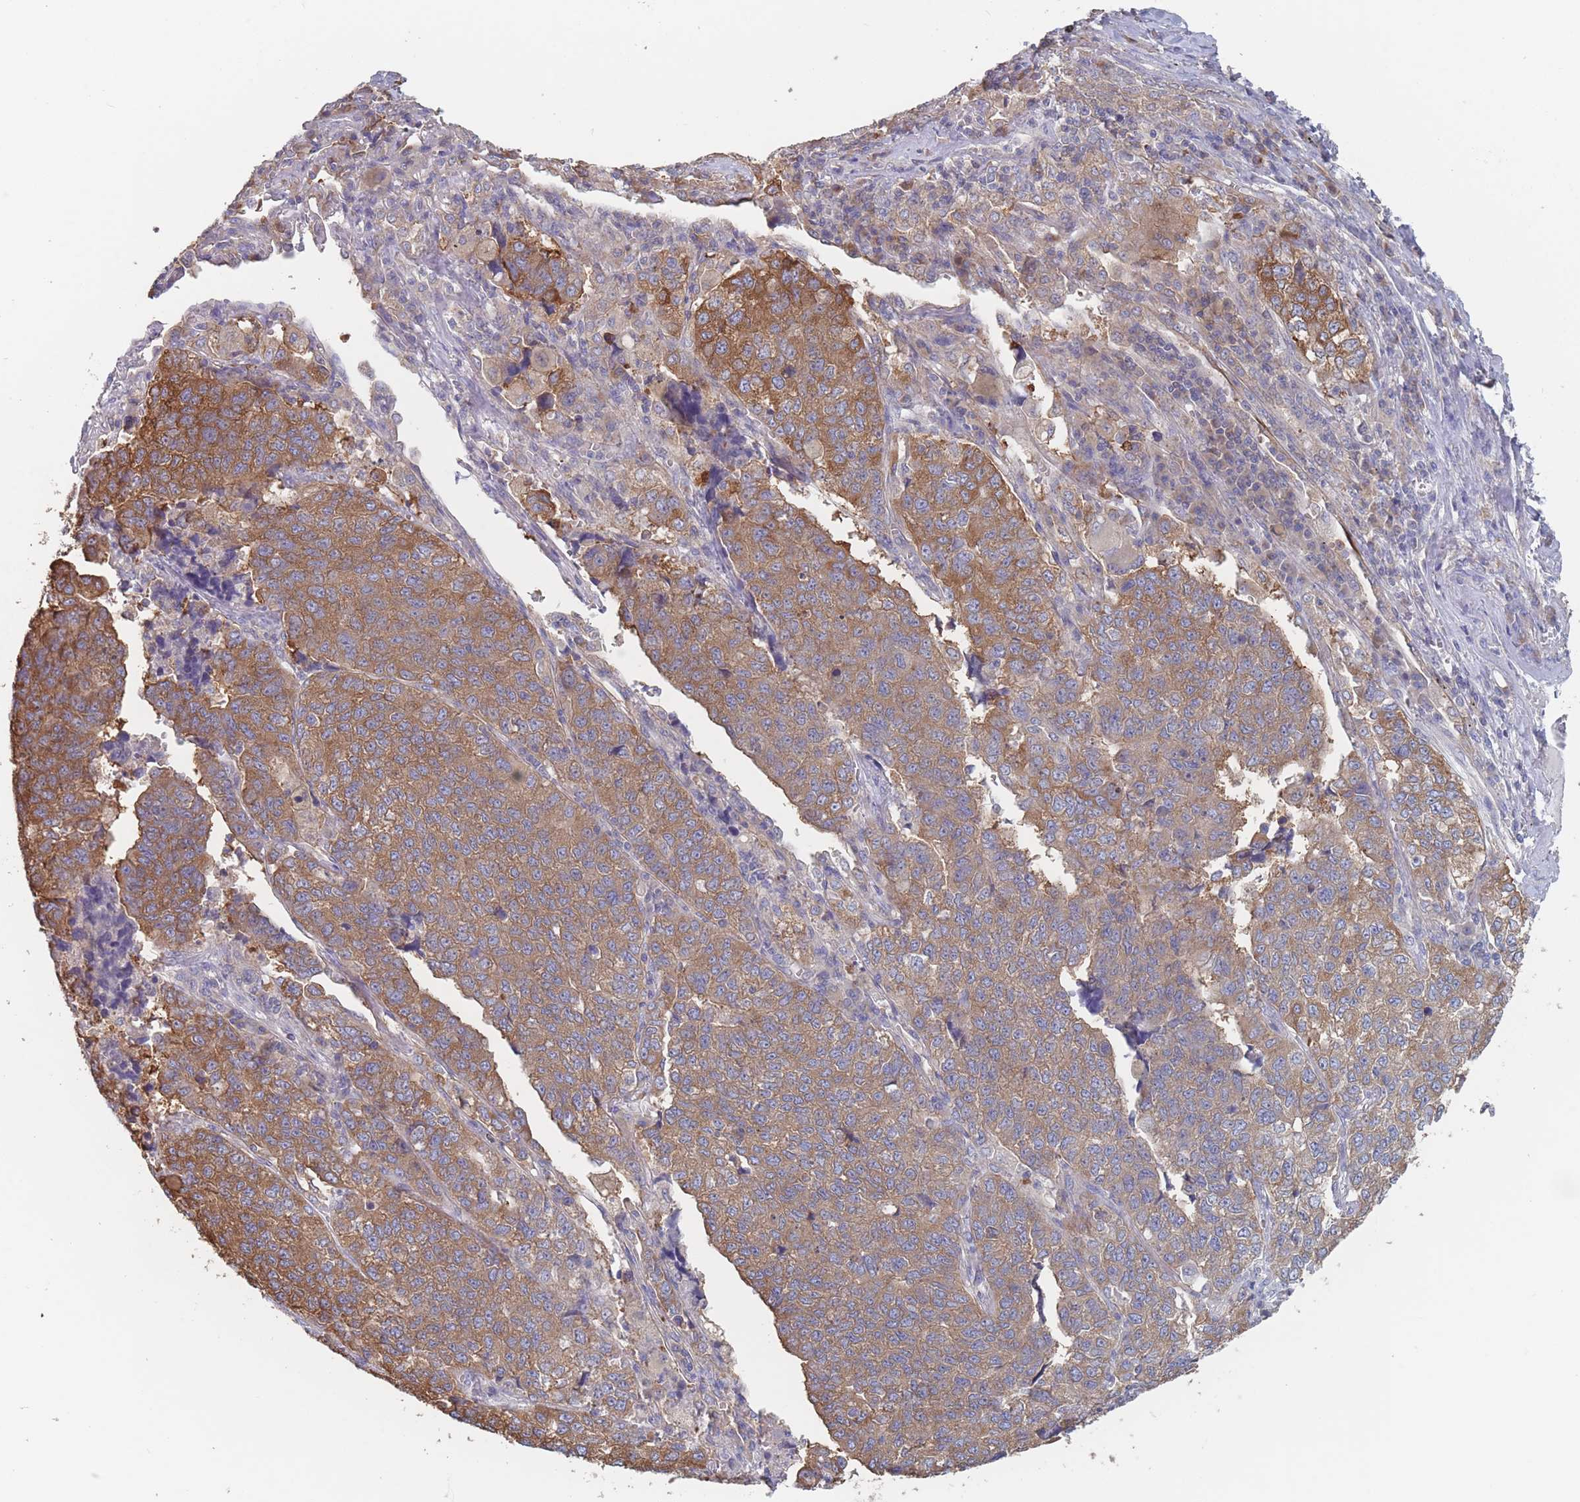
{"staining": {"intensity": "strong", "quantity": ">75%", "location": "cytoplasmic/membranous"}, "tissue": "lung cancer", "cell_type": "Tumor cells", "image_type": "cancer", "snomed": [{"axis": "morphology", "description": "Adenocarcinoma, NOS"}, {"axis": "topography", "description": "Lung"}], "caption": "A brown stain shows strong cytoplasmic/membranous staining of a protein in human adenocarcinoma (lung) tumor cells. (DAB (3,3'-diaminobenzidine) = brown stain, brightfield microscopy at high magnification).", "gene": "EFCC1", "patient": {"sex": "male", "age": 49}}